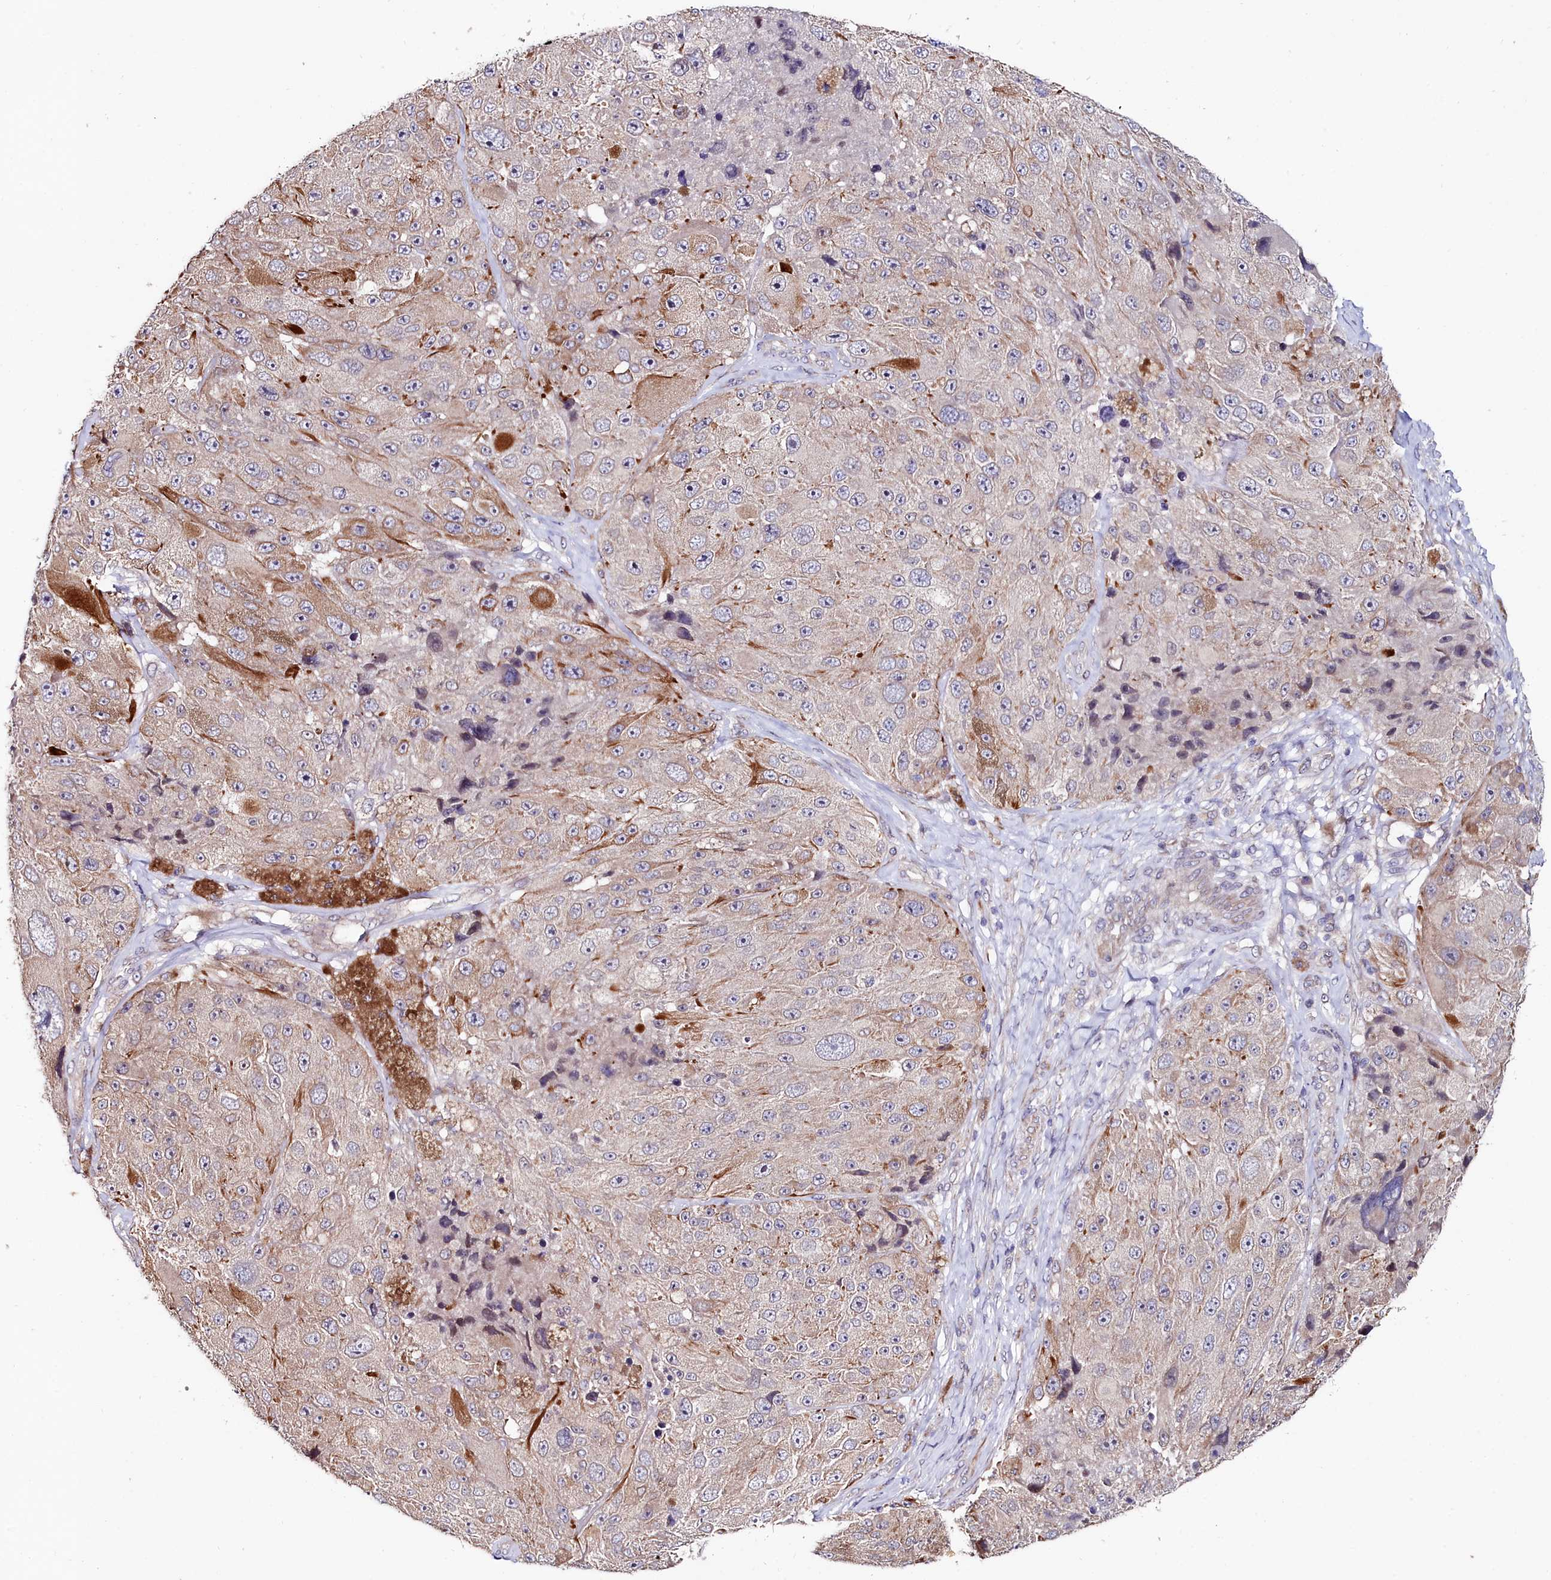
{"staining": {"intensity": "negative", "quantity": "none", "location": "none"}, "tissue": "melanoma", "cell_type": "Tumor cells", "image_type": "cancer", "snomed": [{"axis": "morphology", "description": "Malignant melanoma, Metastatic site"}, {"axis": "topography", "description": "Lymph node"}], "caption": "A micrograph of human malignant melanoma (metastatic site) is negative for staining in tumor cells.", "gene": "C4orf19", "patient": {"sex": "male", "age": 62}}